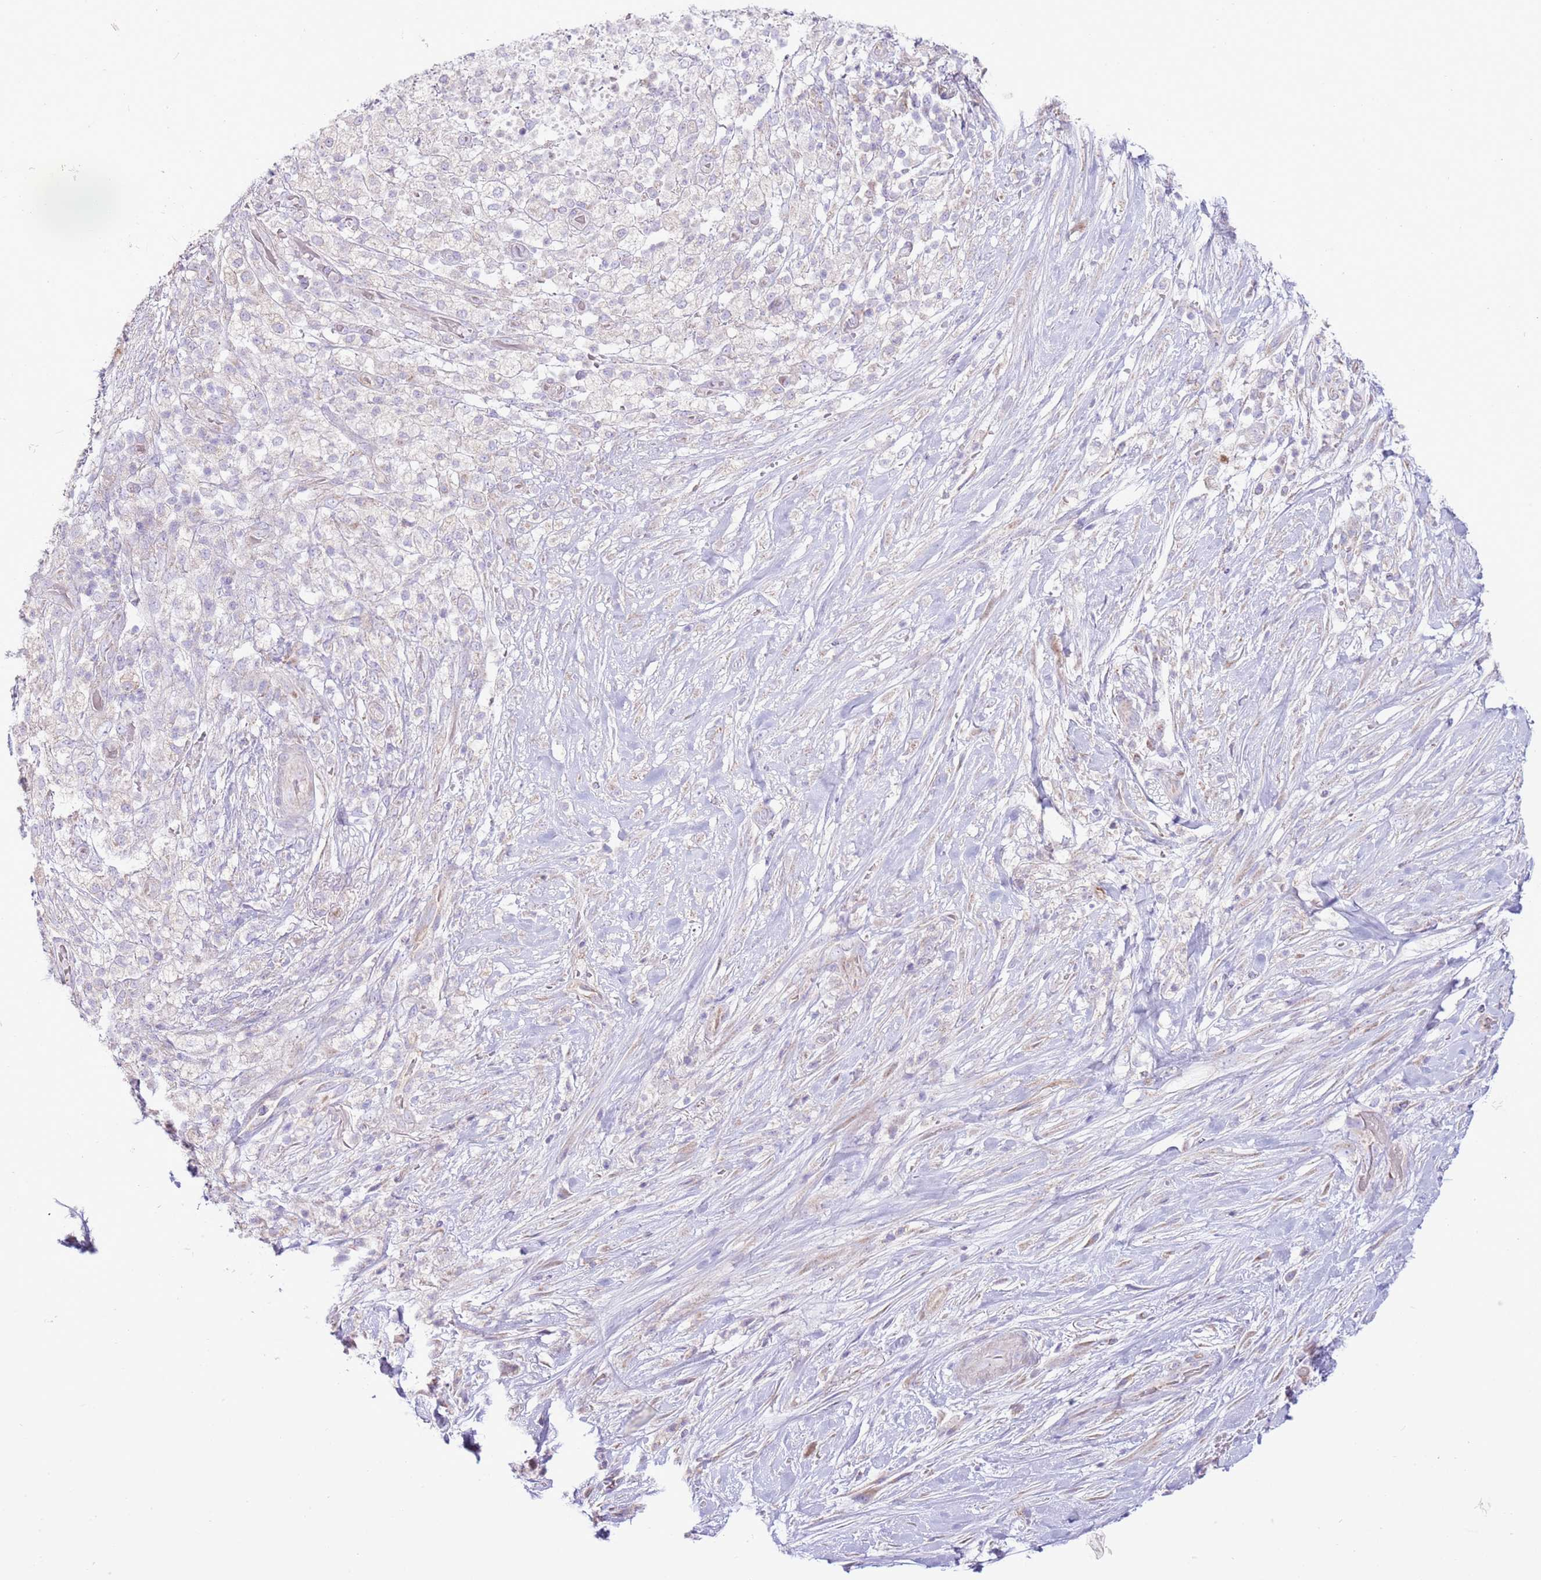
{"staining": {"intensity": "weak", "quantity": "25%-75%", "location": "cytoplasmic/membranous"}, "tissue": "pancreatic cancer", "cell_type": "Tumor cells", "image_type": "cancer", "snomed": [{"axis": "morphology", "description": "Adenocarcinoma, NOS"}, {"axis": "topography", "description": "Pancreas"}], "caption": "Protein expression by IHC displays weak cytoplasmic/membranous staining in about 25%-75% of tumor cells in pancreatic adenocarcinoma.", "gene": "OAZ2", "patient": {"sex": "female", "age": 72}}